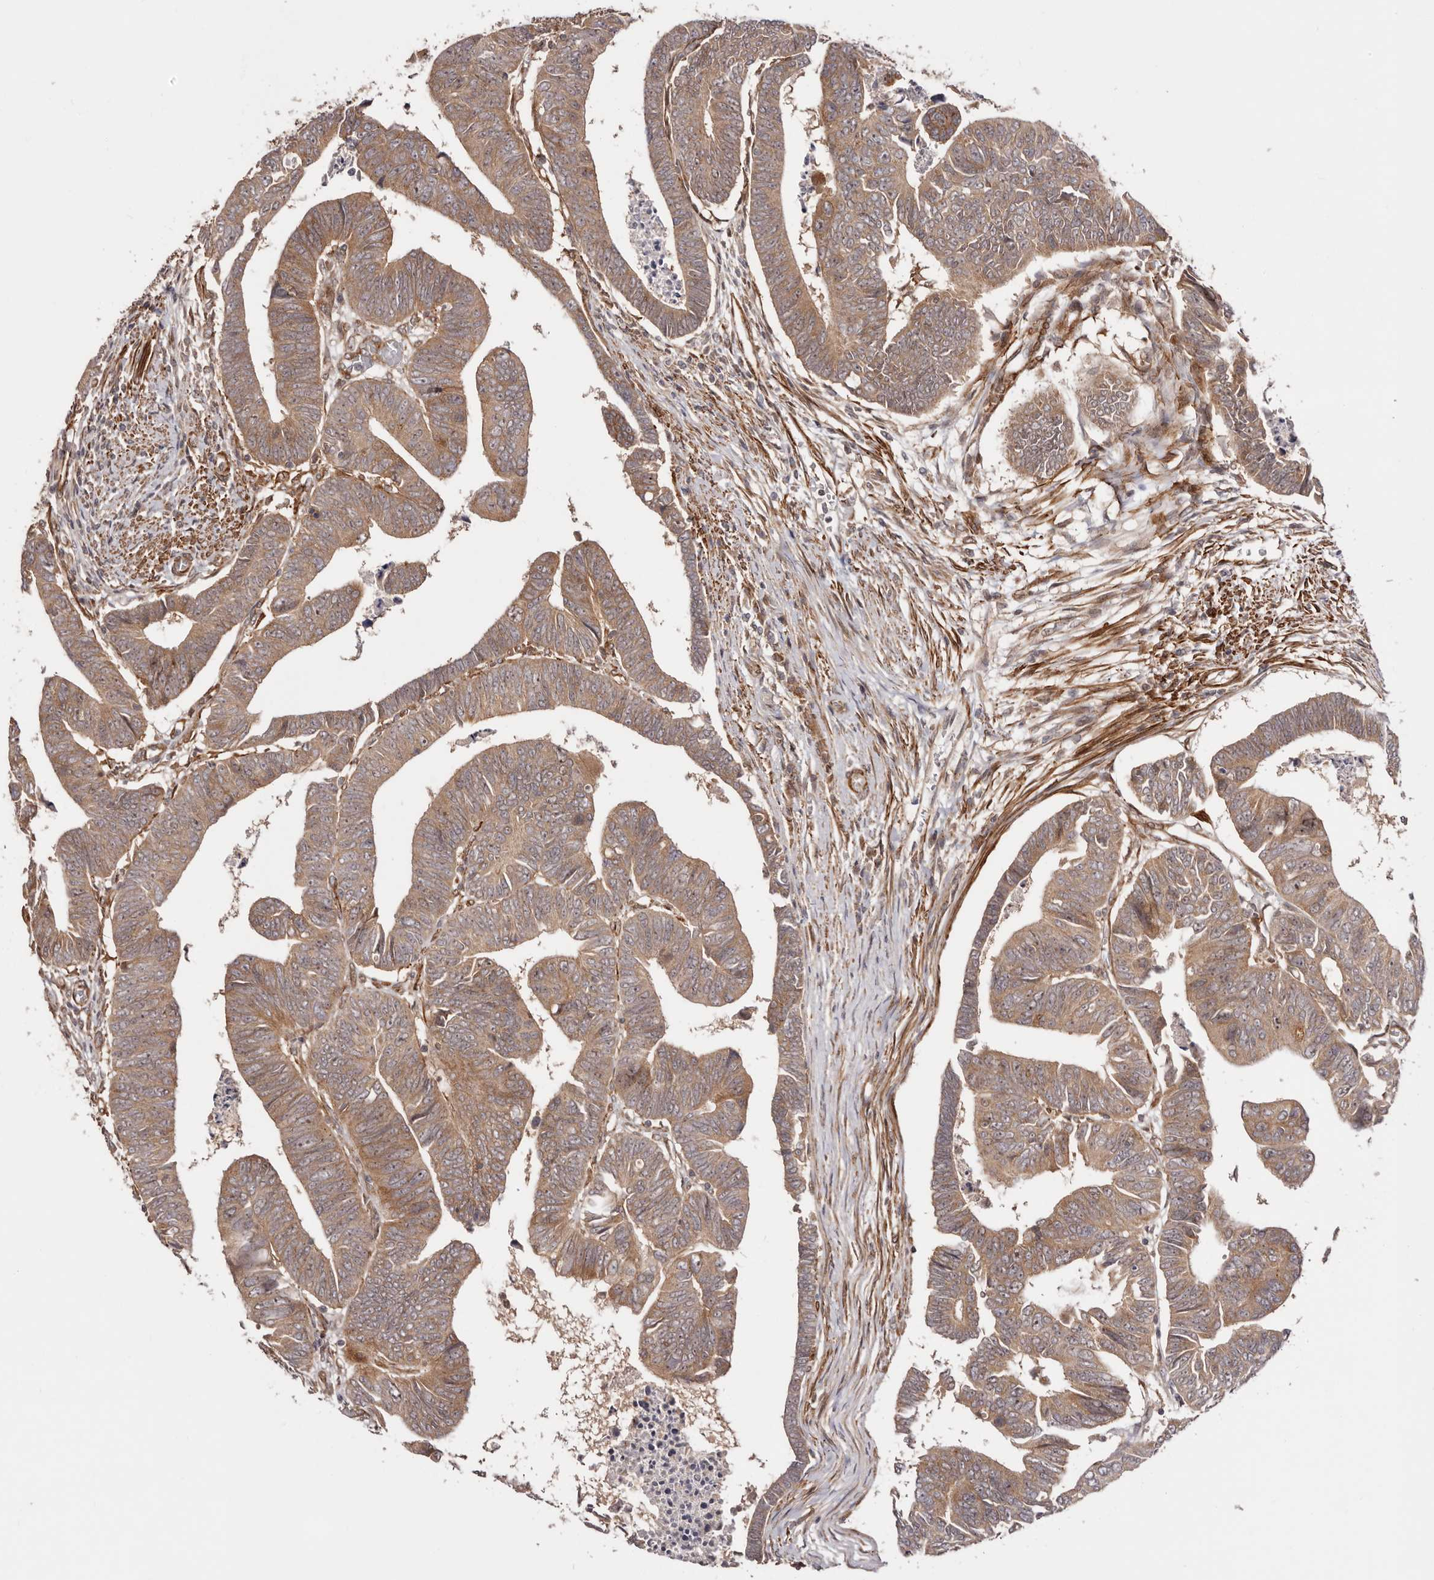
{"staining": {"intensity": "moderate", "quantity": ">75%", "location": "cytoplasmic/membranous"}, "tissue": "colorectal cancer", "cell_type": "Tumor cells", "image_type": "cancer", "snomed": [{"axis": "morphology", "description": "Adenocarcinoma, NOS"}, {"axis": "topography", "description": "Rectum"}], "caption": "Protein staining reveals moderate cytoplasmic/membranous expression in approximately >75% of tumor cells in adenocarcinoma (colorectal).", "gene": "MICAL2", "patient": {"sex": "female", "age": 65}}